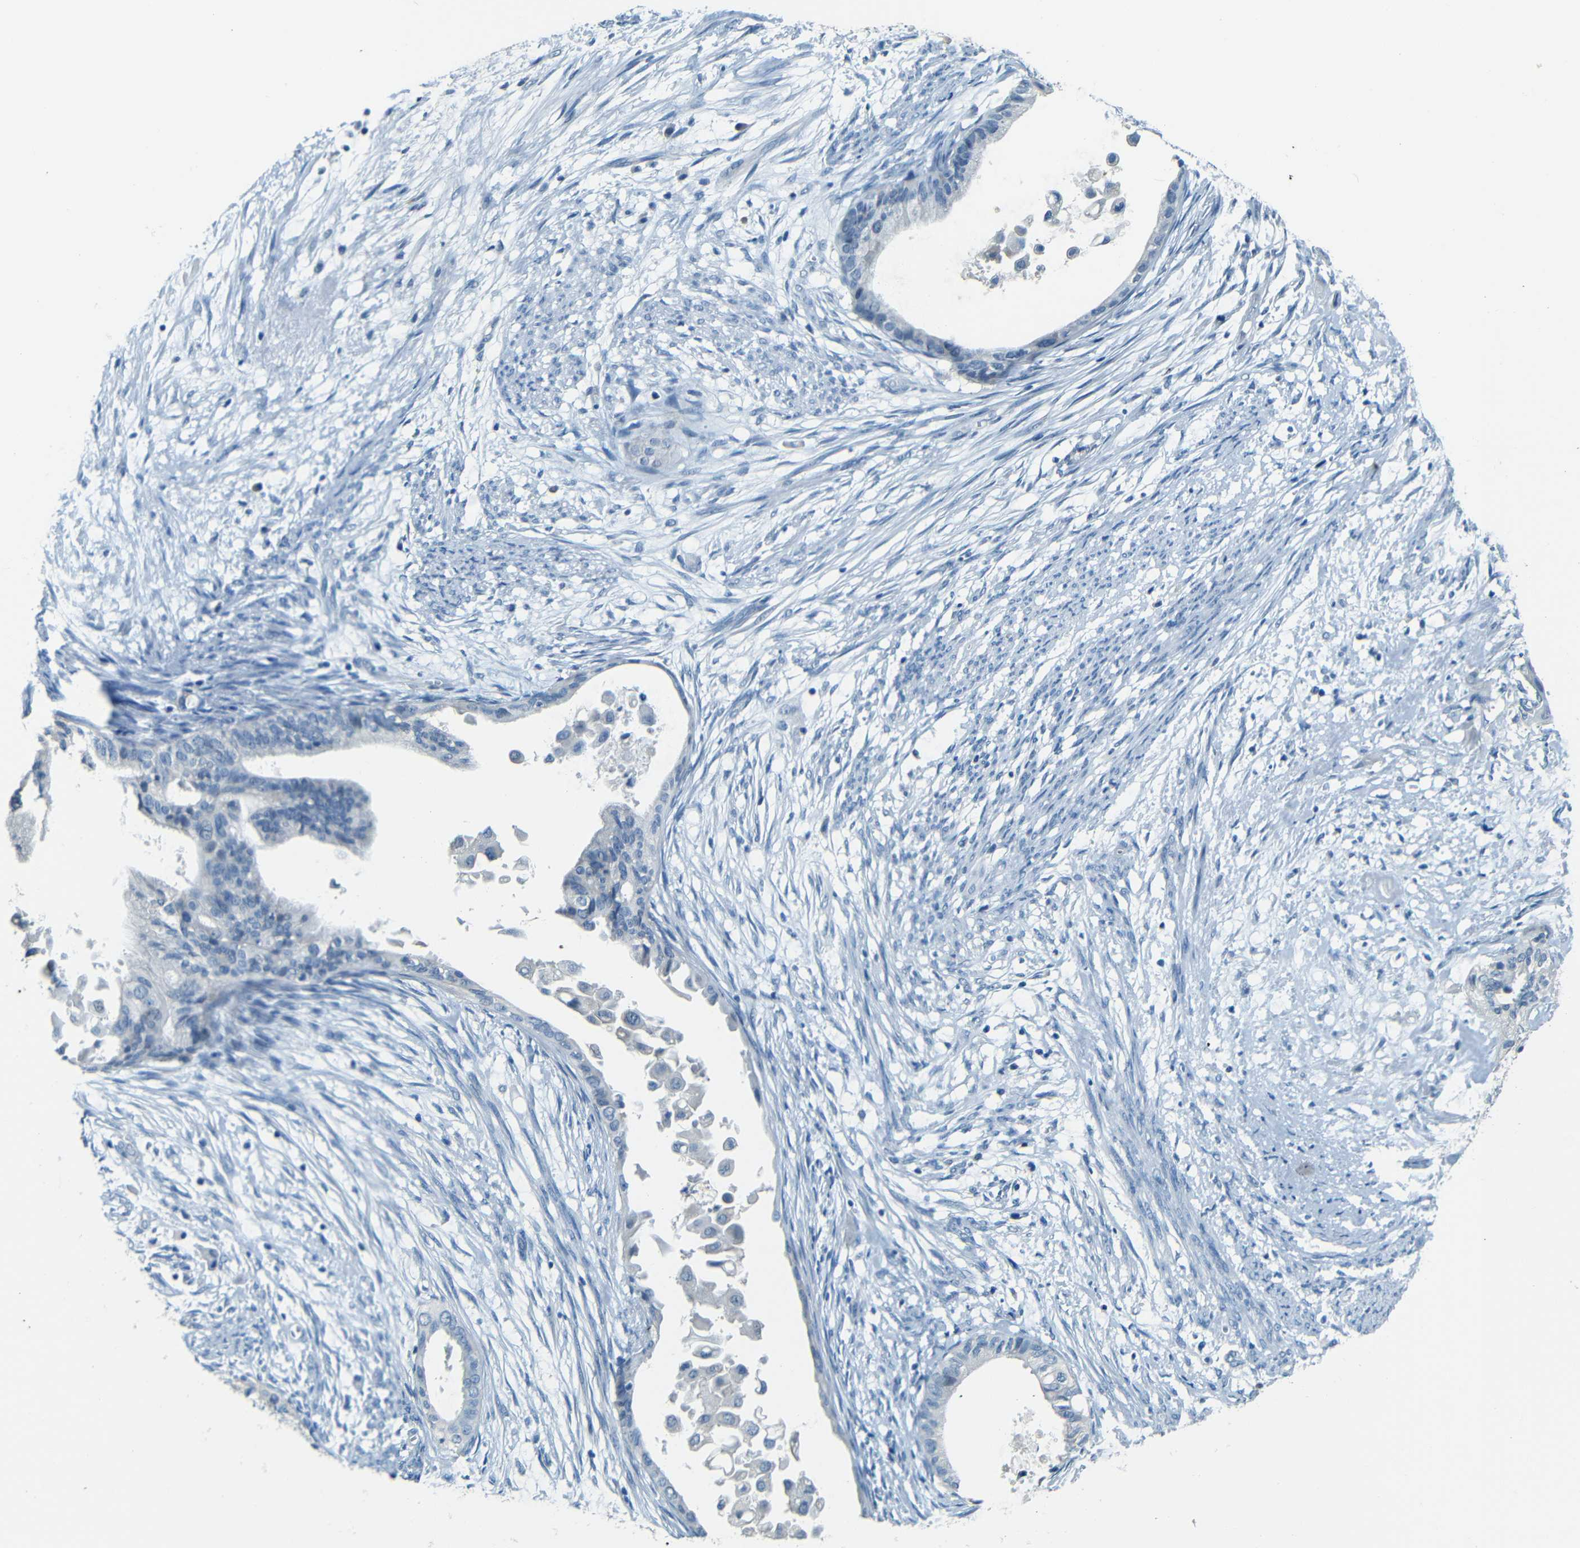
{"staining": {"intensity": "negative", "quantity": "none", "location": "none"}, "tissue": "cervical cancer", "cell_type": "Tumor cells", "image_type": "cancer", "snomed": [{"axis": "morphology", "description": "Normal tissue, NOS"}, {"axis": "morphology", "description": "Adenocarcinoma, NOS"}, {"axis": "topography", "description": "Cervix"}, {"axis": "topography", "description": "Endometrium"}], "caption": "Immunohistochemistry (IHC) histopathology image of neoplastic tissue: adenocarcinoma (cervical) stained with DAB (3,3'-diaminobenzidine) displays no significant protein staining in tumor cells.", "gene": "ZMAT1", "patient": {"sex": "female", "age": 86}}